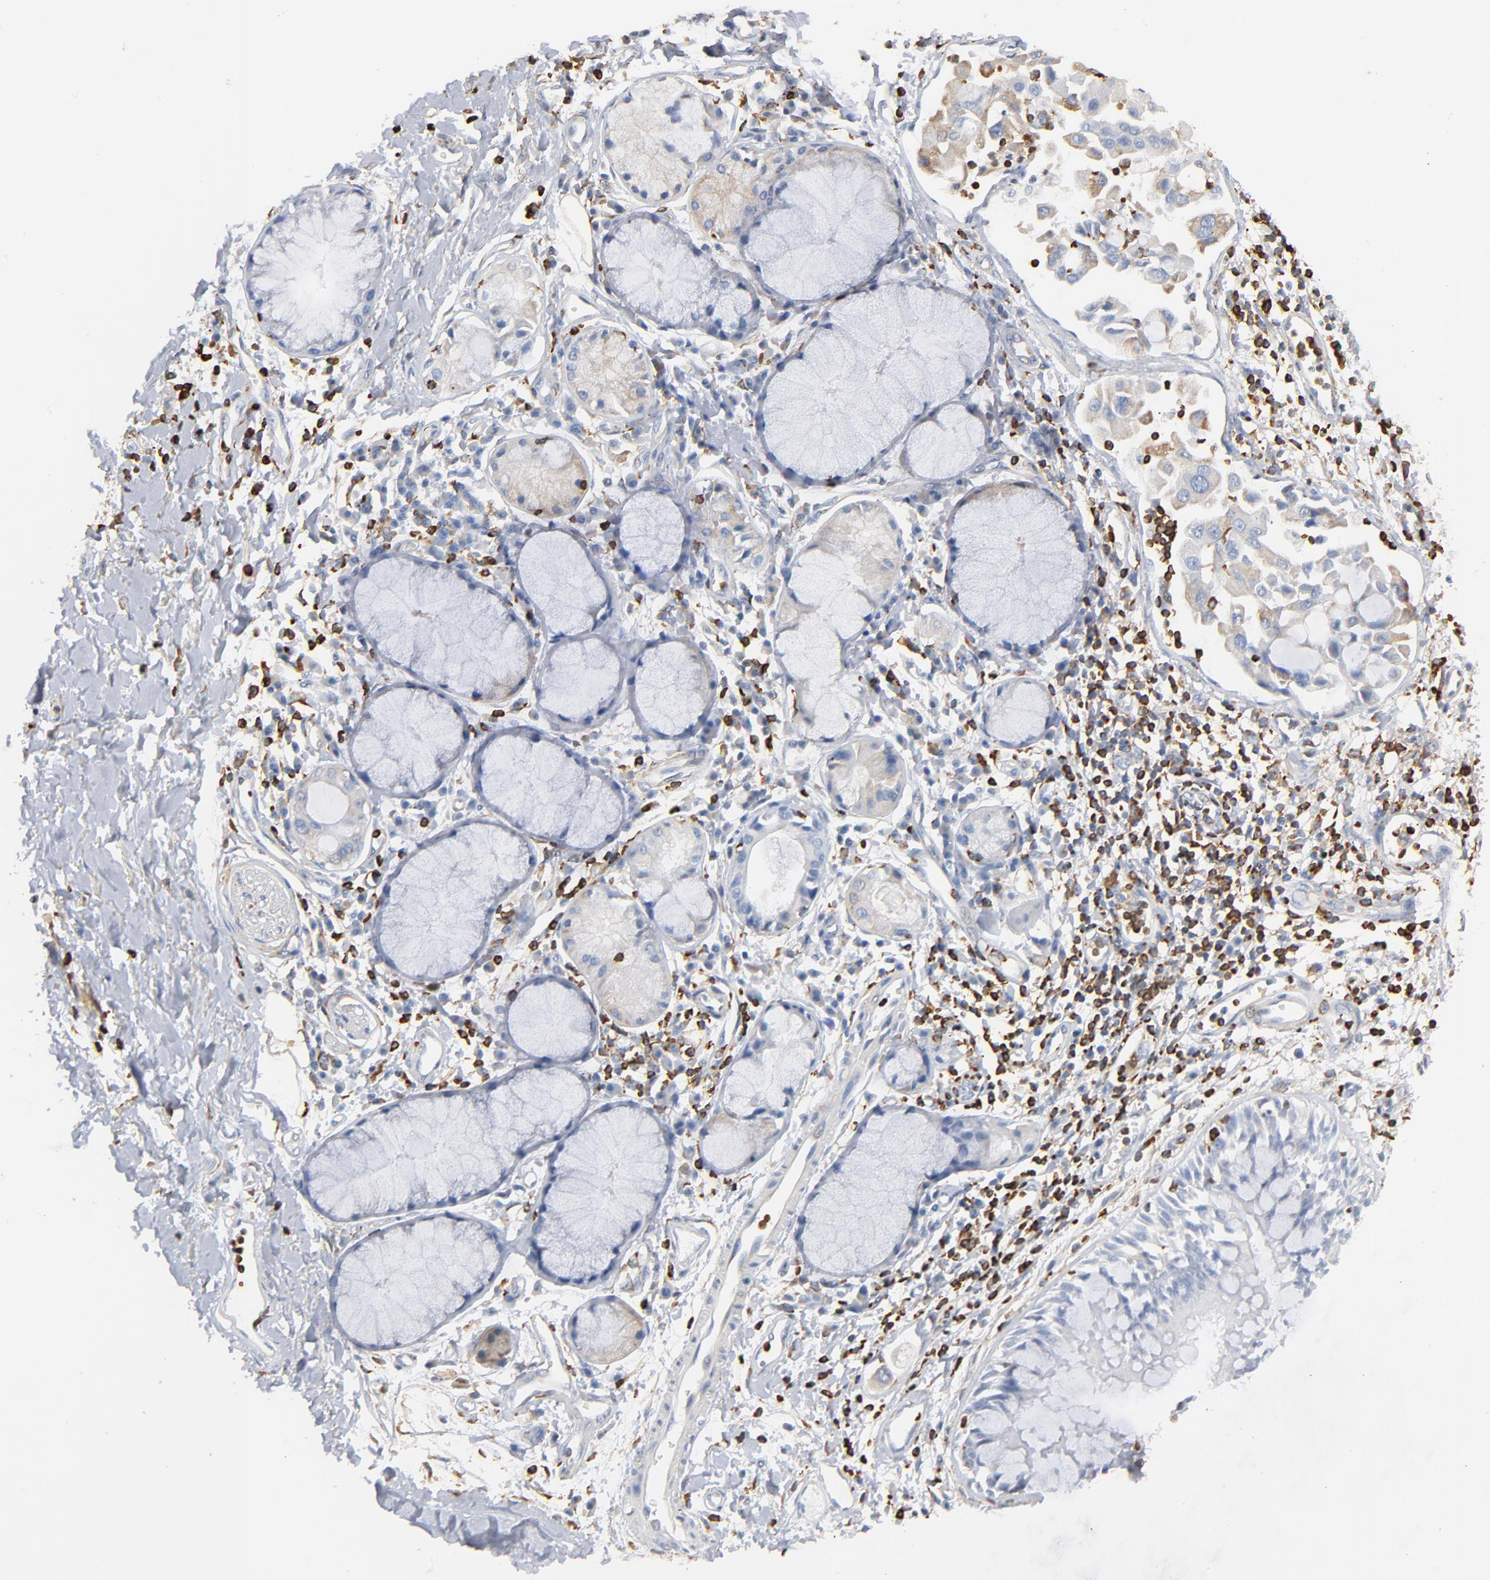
{"staining": {"intensity": "moderate", "quantity": ">75%", "location": "cytoplasmic/membranous"}, "tissue": "adipose tissue", "cell_type": "Adipocytes", "image_type": "normal", "snomed": [{"axis": "morphology", "description": "Normal tissue, NOS"}, {"axis": "morphology", "description": "Adenocarcinoma, NOS"}, {"axis": "topography", "description": "Cartilage tissue"}, {"axis": "topography", "description": "Bronchus"}, {"axis": "topography", "description": "Lung"}], "caption": "Moderate cytoplasmic/membranous positivity for a protein is present in about >75% of adipocytes of unremarkable adipose tissue using IHC.", "gene": "SH3KBP1", "patient": {"sex": "female", "age": 67}}